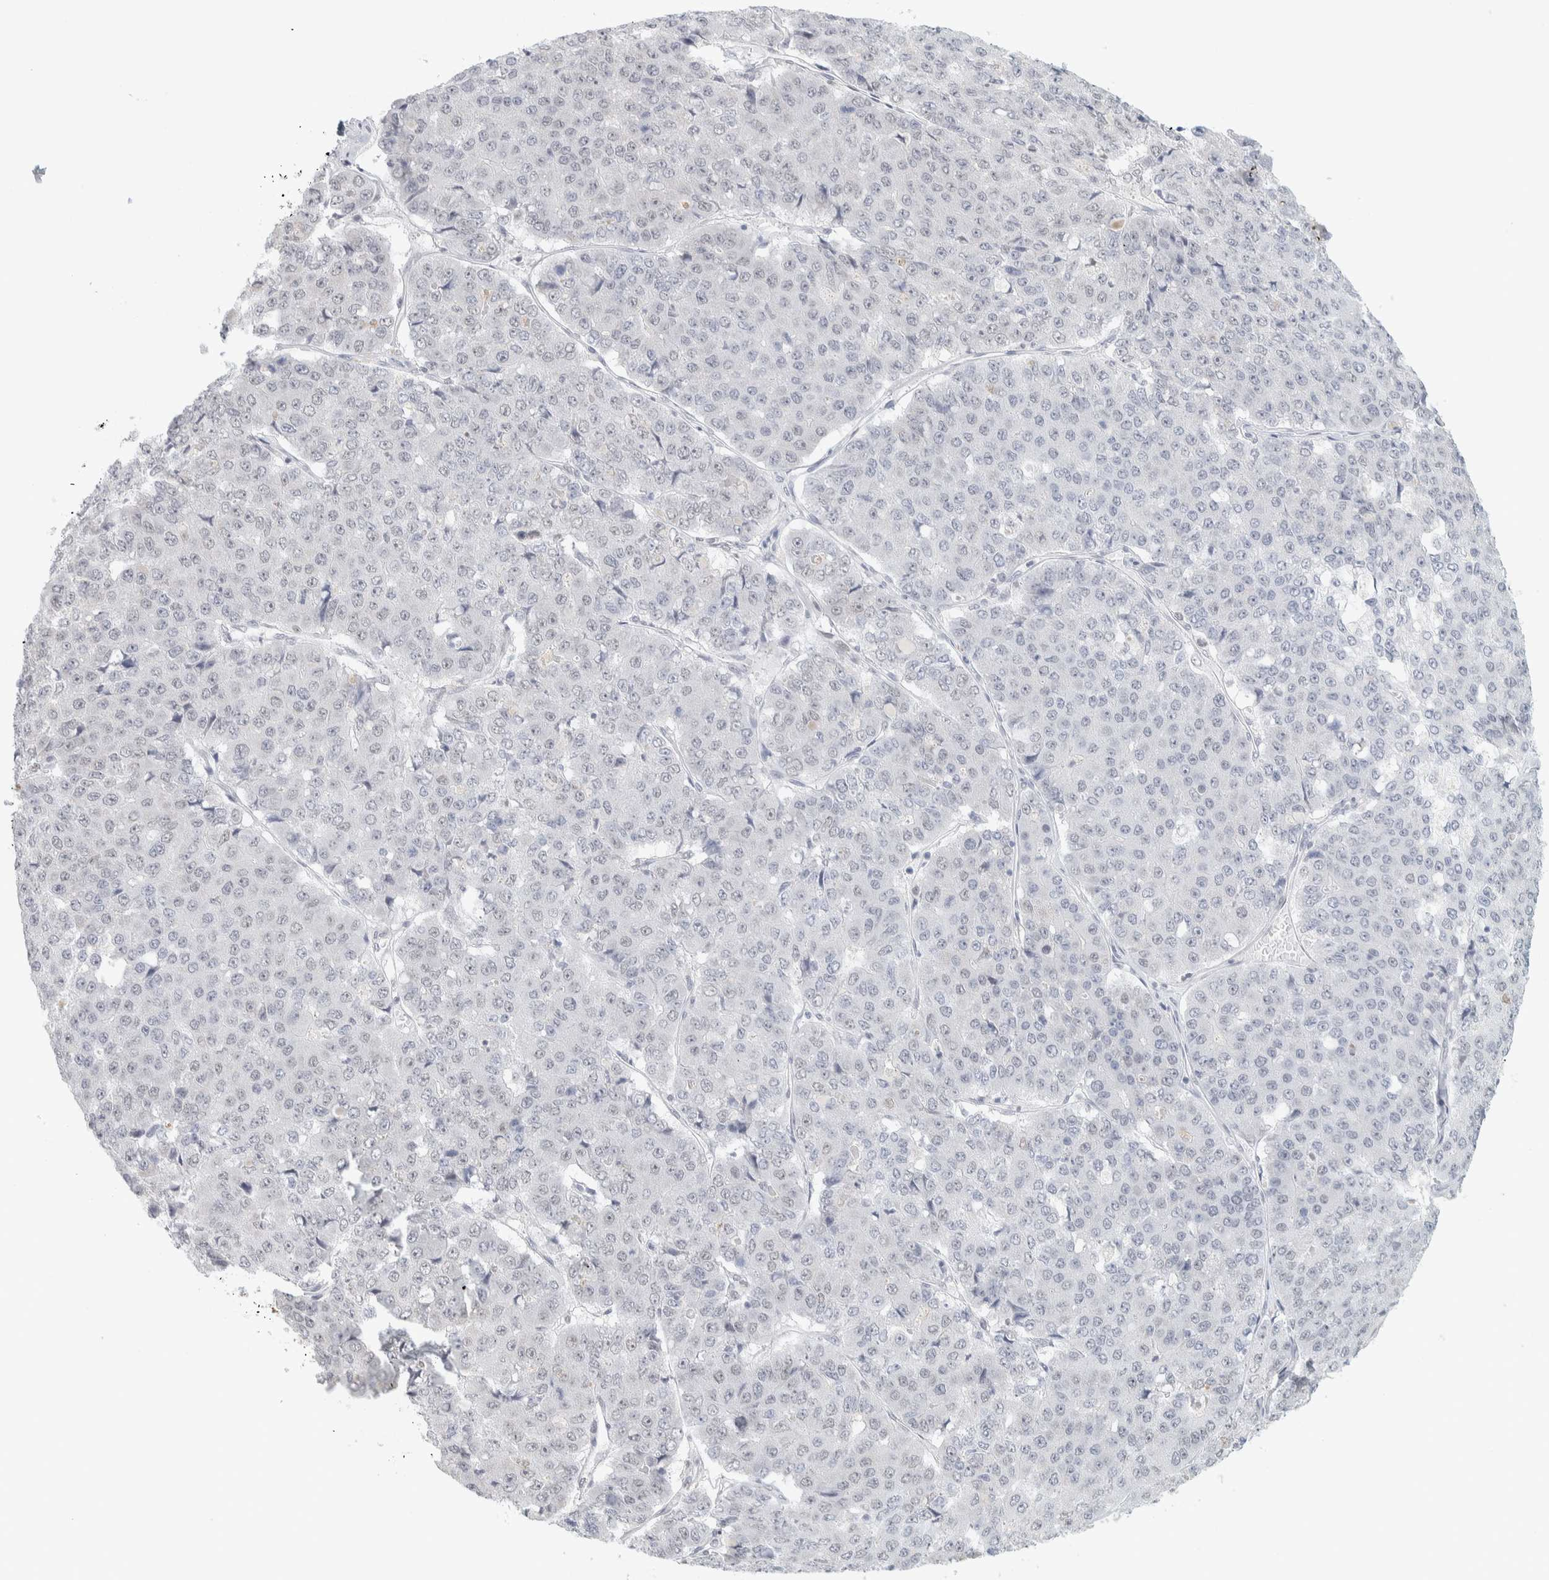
{"staining": {"intensity": "negative", "quantity": "none", "location": "none"}, "tissue": "pancreatic cancer", "cell_type": "Tumor cells", "image_type": "cancer", "snomed": [{"axis": "morphology", "description": "Adenocarcinoma, NOS"}, {"axis": "topography", "description": "Pancreas"}], "caption": "Immunohistochemistry of pancreatic adenocarcinoma demonstrates no expression in tumor cells.", "gene": "CDH17", "patient": {"sex": "male", "age": 50}}